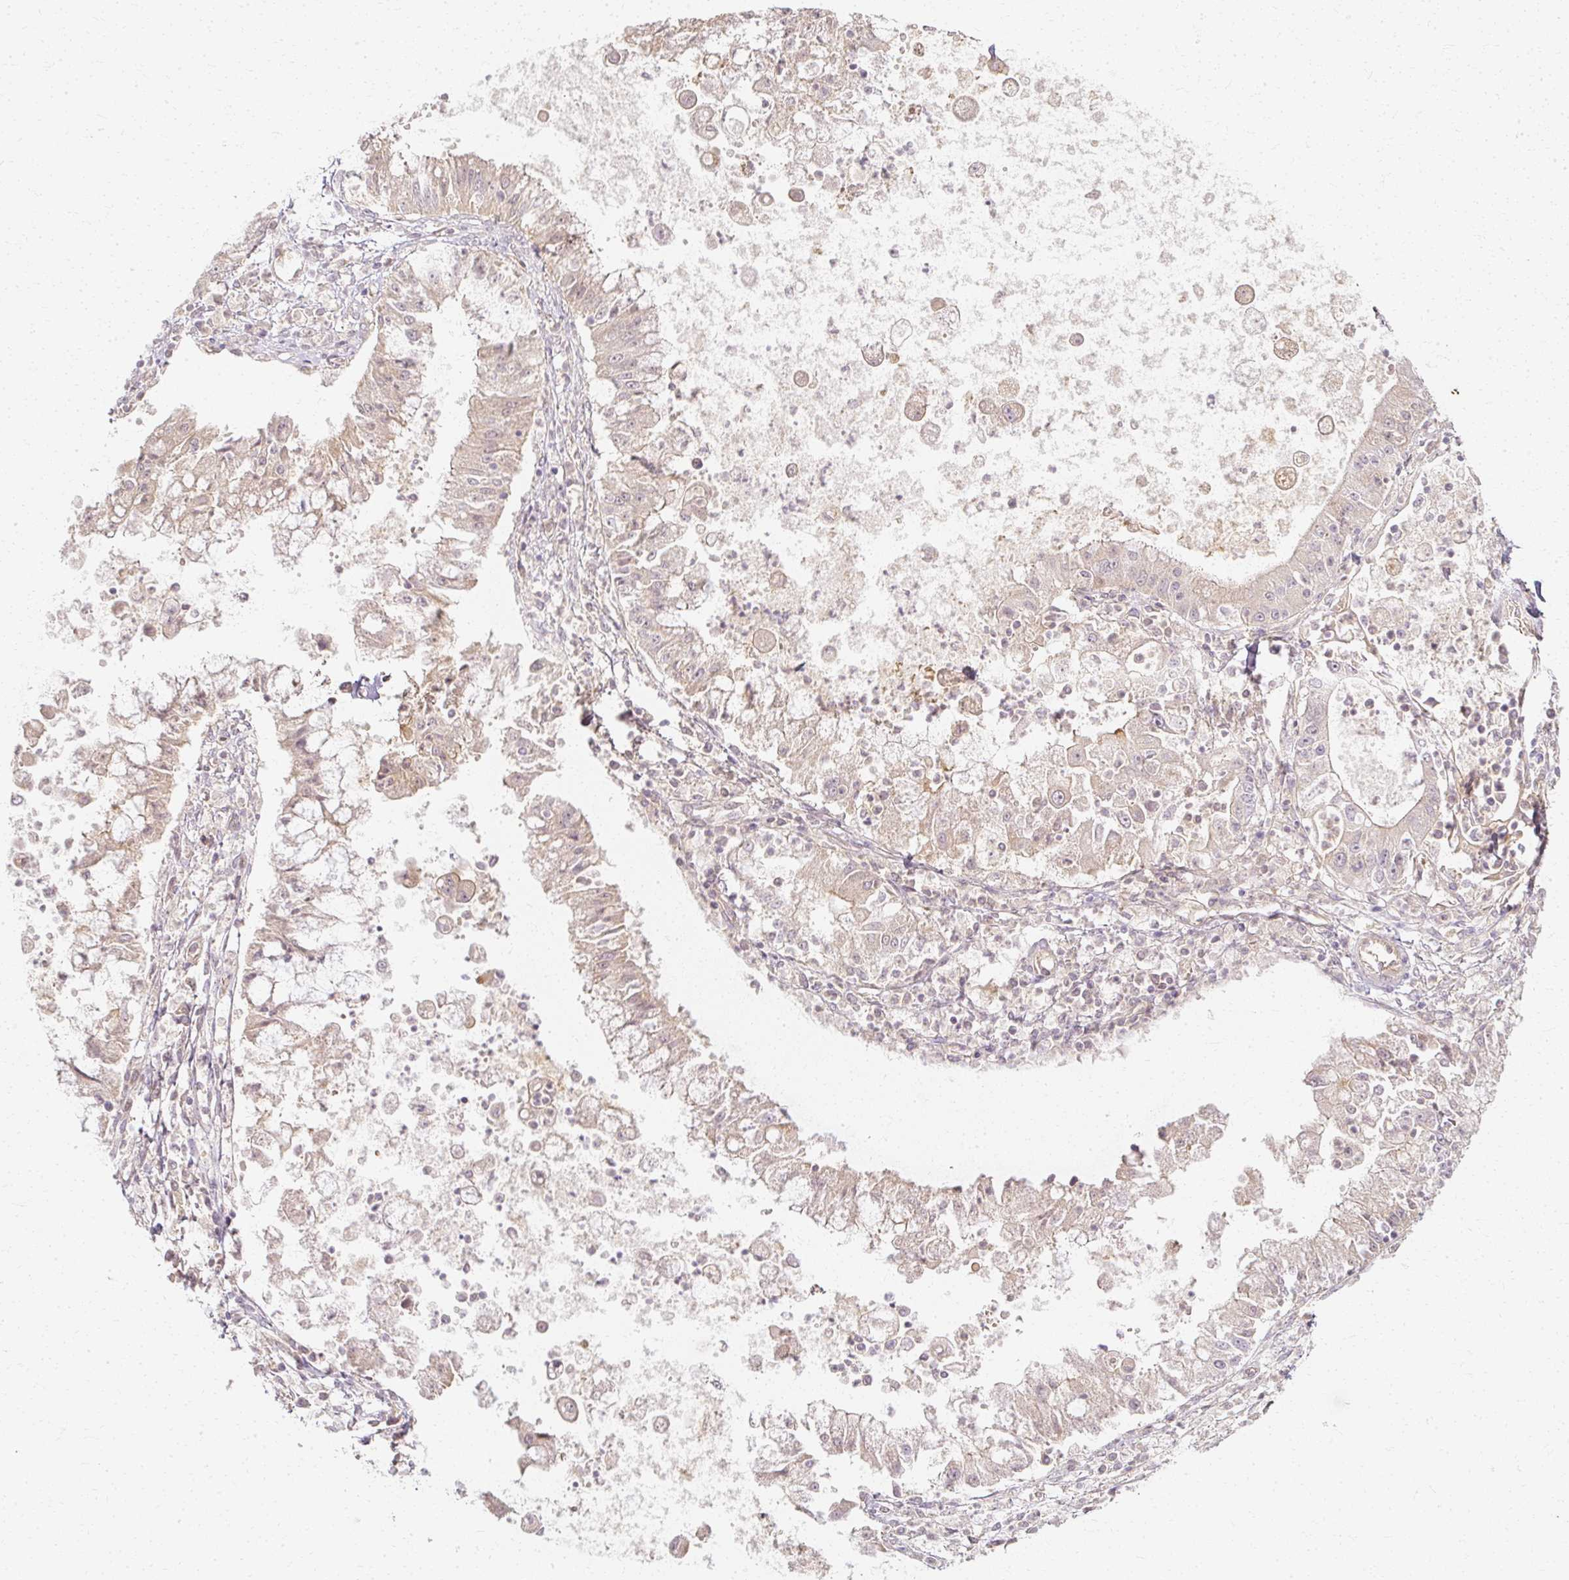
{"staining": {"intensity": "weak", "quantity": "25%-75%", "location": "cytoplasmic/membranous"}, "tissue": "ovarian cancer", "cell_type": "Tumor cells", "image_type": "cancer", "snomed": [{"axis": "morphology", "description": "Cystadenocarcinoma, mucinous, NOS"}, {"axis": "topography", "description": "Ovary"}], "caption": "This histopathology image exhibits immunohistochemistry (IHC) staining of mucinous cystadenocarcinoma (ovarian), with low weak cytoplasmic/membranous expression in approximately 25%-75% of tumor cells.", "gene": "GNAQ", "patient": {"sex": "female", "age": 70}}